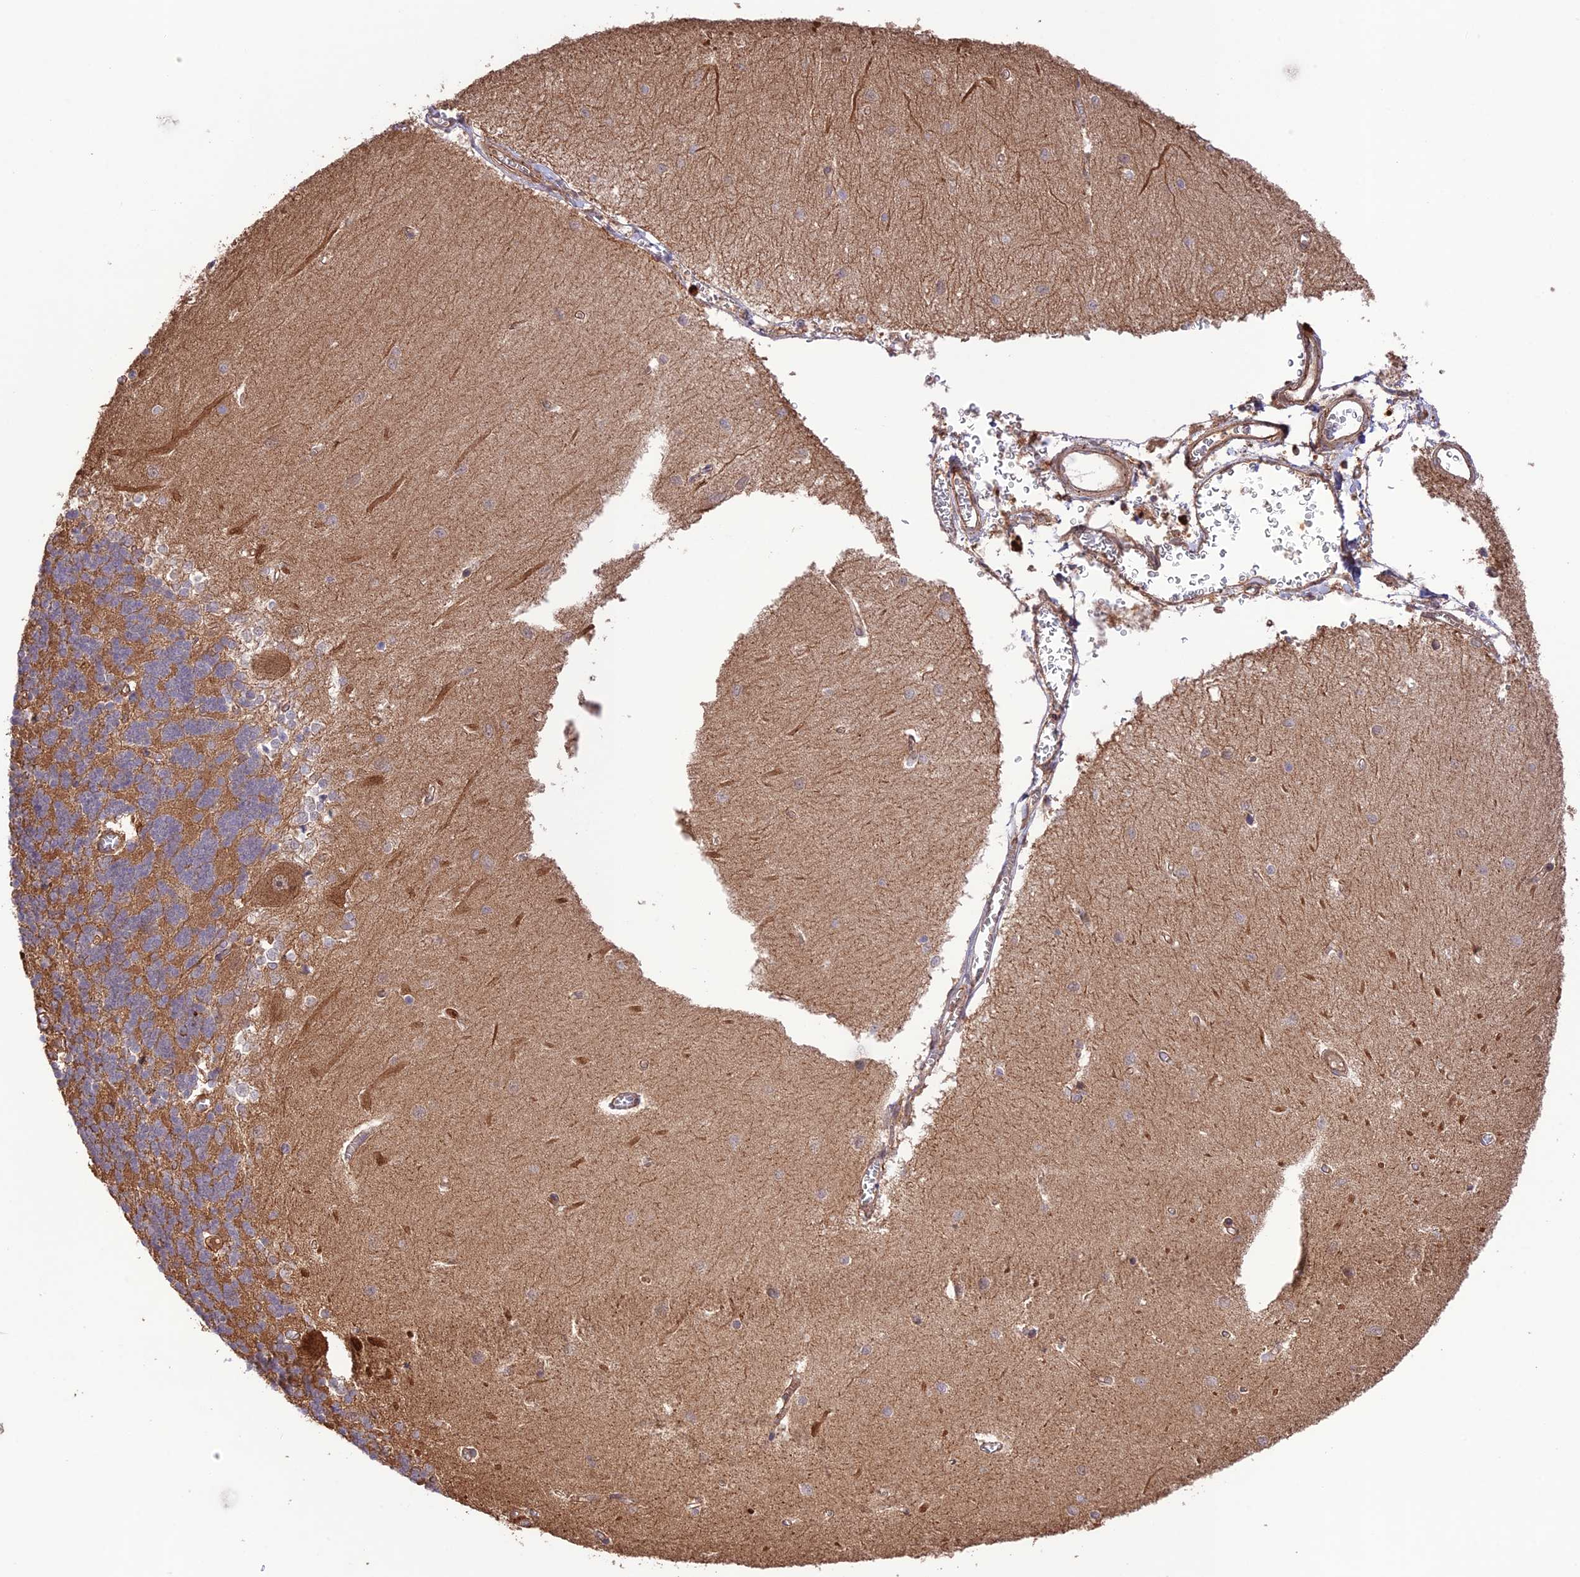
{"staining": {"intensity": "moderate", "quantity": ">75%", "location": "cytoplasmic/membranous"}, "tissue": "cerebellum", "cell_type": "Cells in granular layer", "image_type": "normal", "snomed": [{"axis": "morphology", "description": "Normal tissue, NOS"}, {"axis": "topography", "description": "Cerebellum"}], "caption": "A brown stain shows moderate cytoplasmic/membranous staining of a protein in cells in granular layer of normal human cerebellum. Nuclei are stained in blue.", "gene": "FCHSD1", "patient": {"sex": "male", "age": 37}}